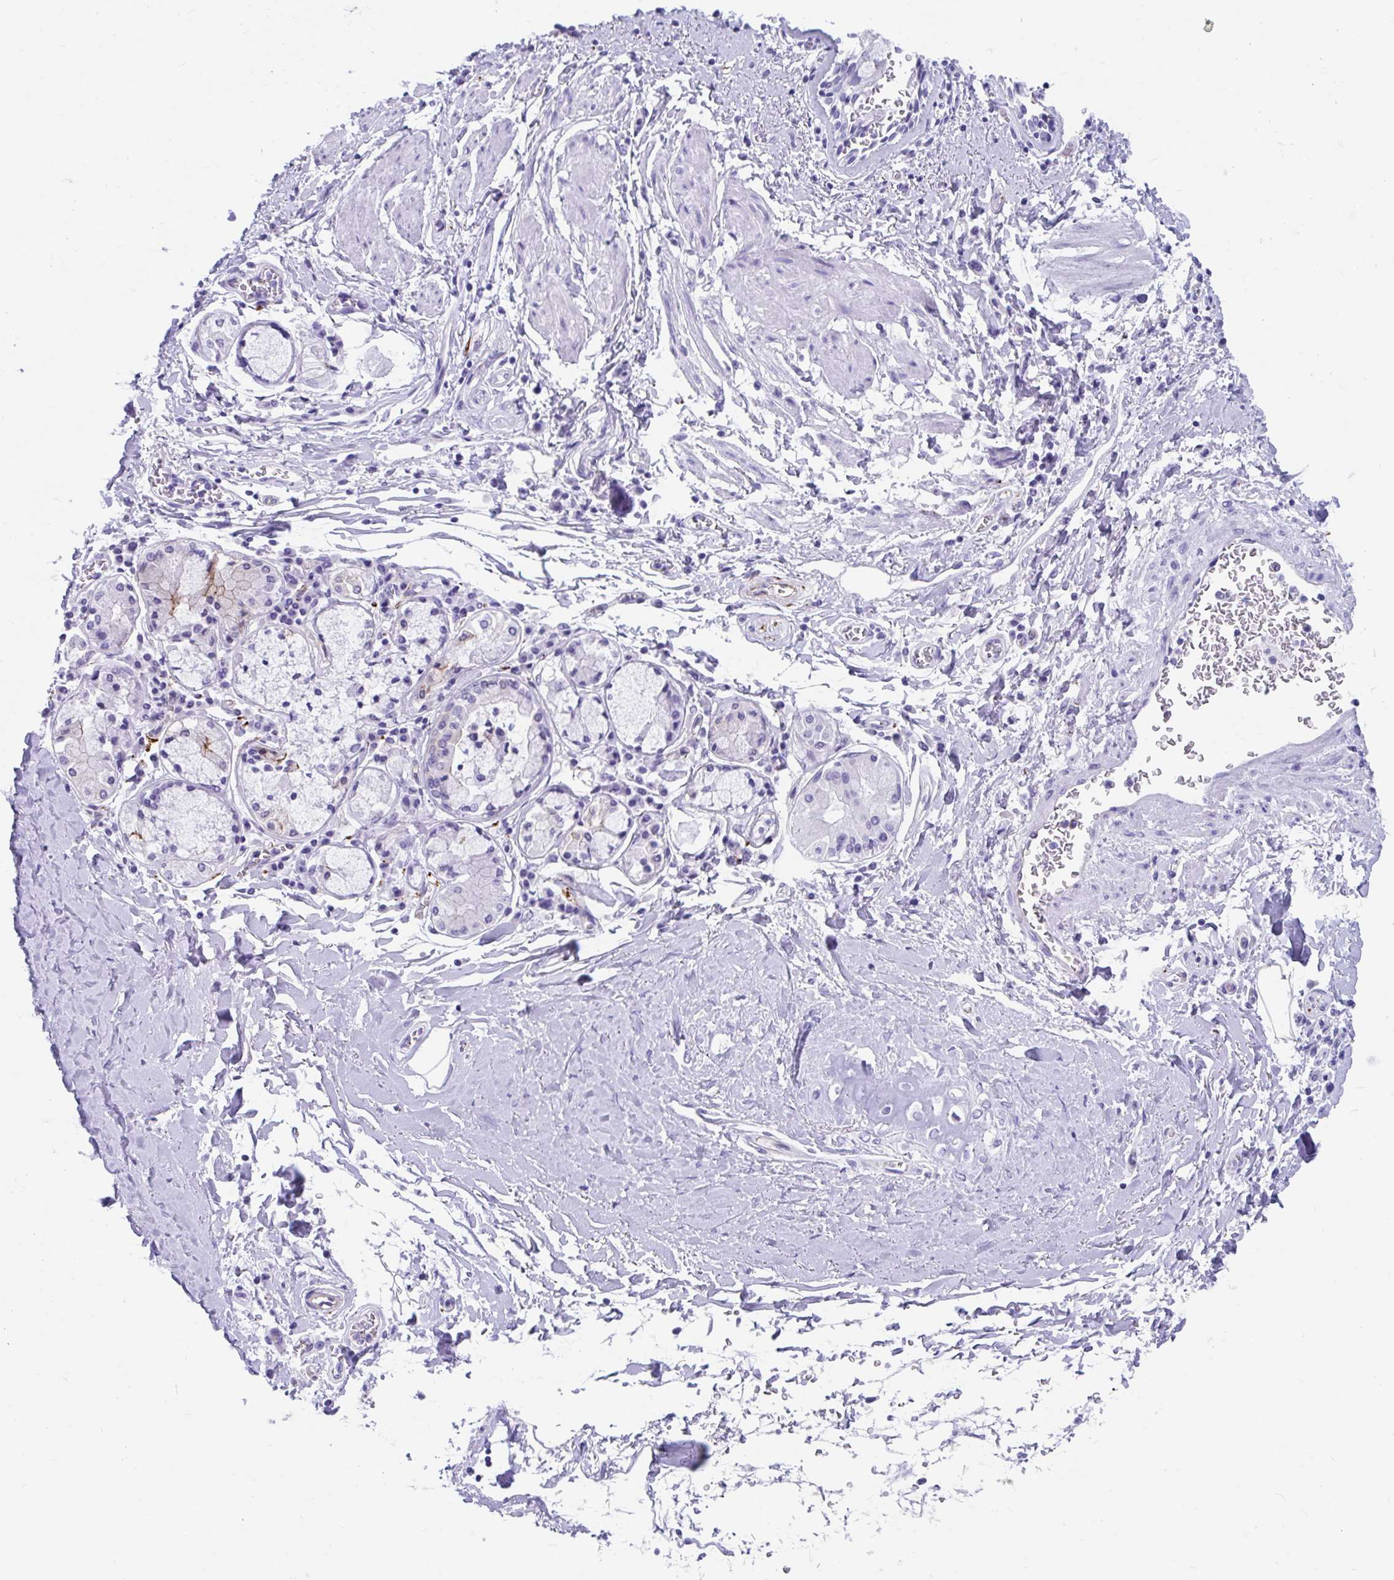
{"staining": {"intensity": "negative", "quantity": "none", "location": "none"}, "tissue": "soft tissue", "cell_type": "Chondrocytes", "image_type": "normal", "snomed": [{"axis": "morphology", "description": "Normal tissue, NOS"}, {"axis": "morphology", "description": "Degeneration, NOS"}, {"axis": "topography", "description": "Cartilage tissue"}, {"axis": "topography", "description": "Lung"}], "caption": "An image of soft tissue stained for a protein shows no brown staining in chondrocytes.", "gene": "FAM107A", "patient": {"sex": "female", "age": 61}}